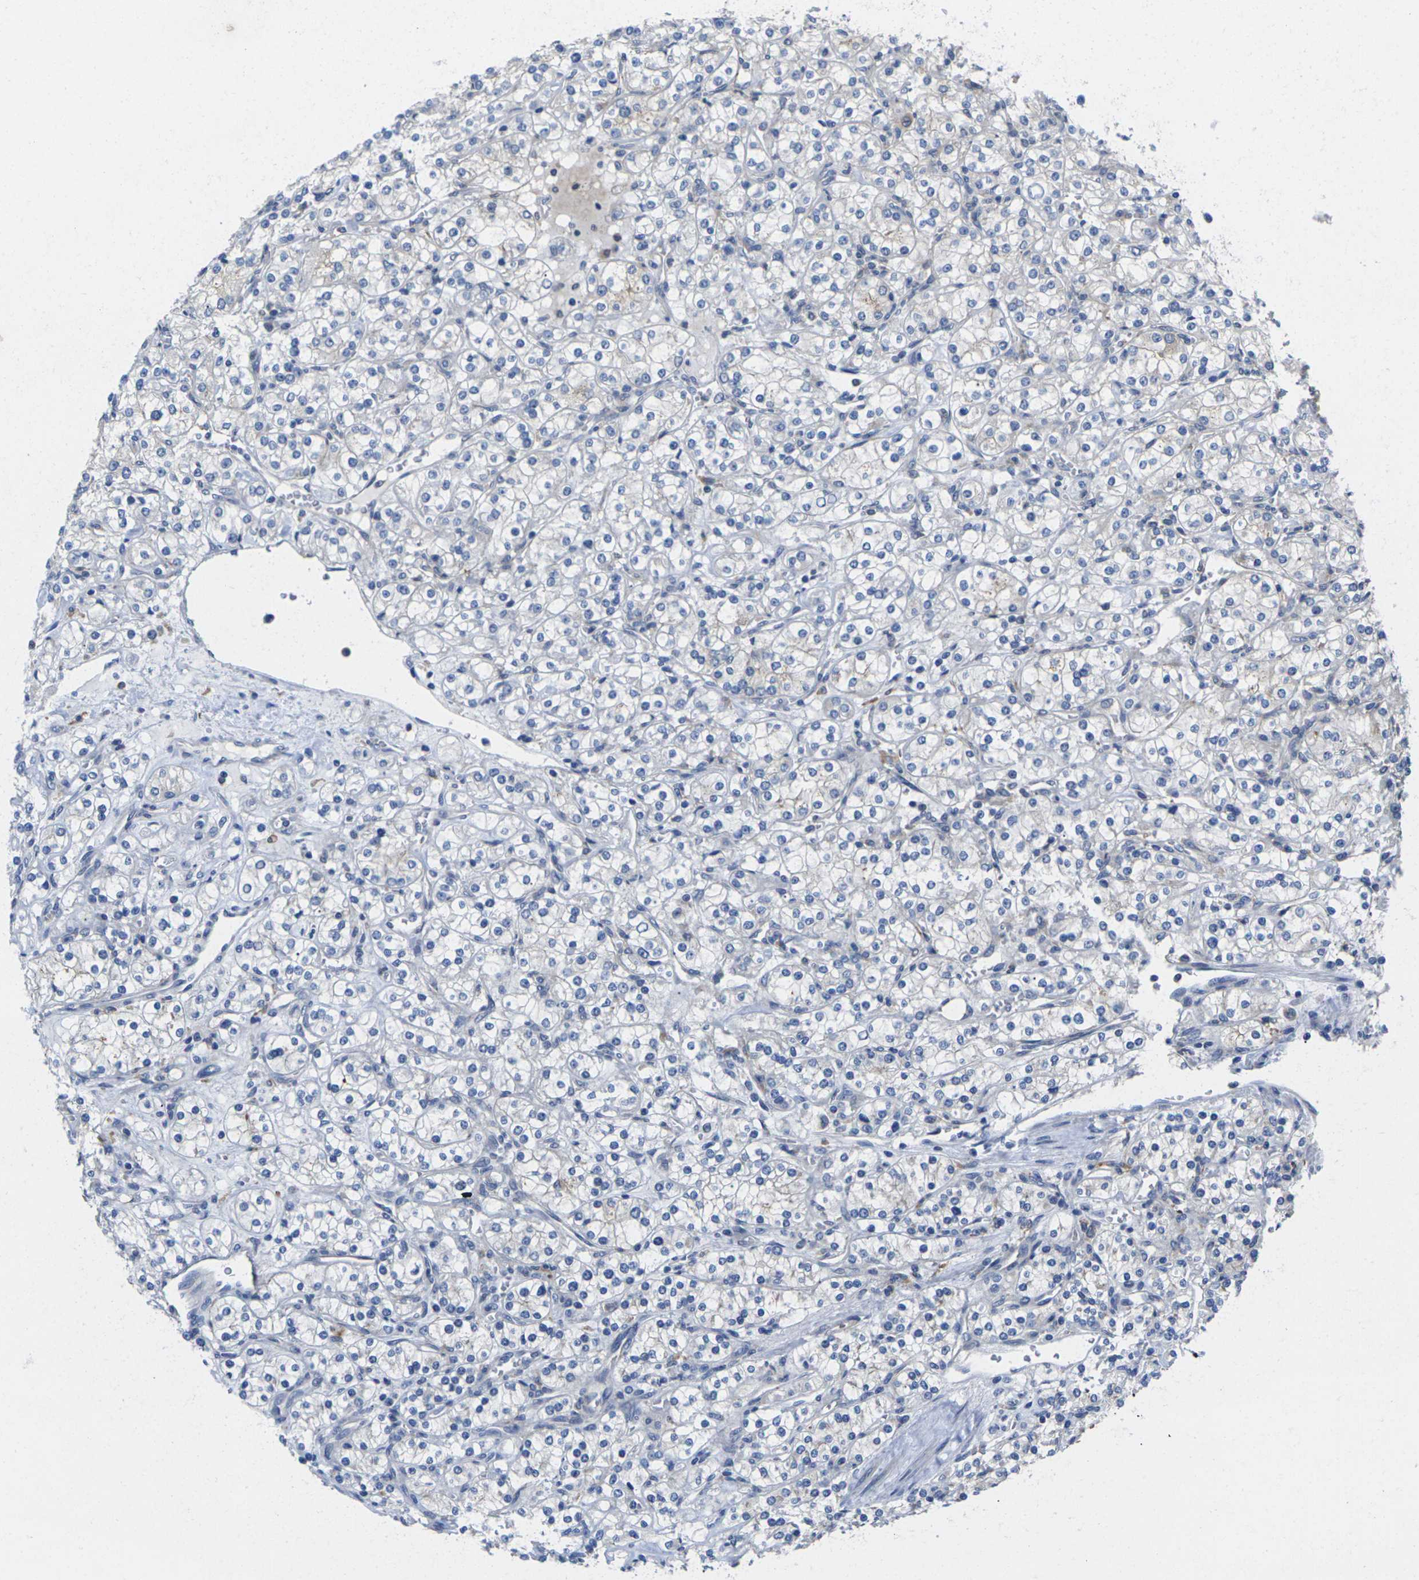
{"staining": {"intensity": "negative", "quantity": "none", "location": "none"}, "tissue": "renal cancer", "cell_type": "Tumor cells", "image_type": "cancer", "snomed": [{"axis": "morphology", "description": "Adenocarcinoma, NOS"}, {"axis": "topography", "description": "Kidney"}], "caption": "Immunohistochemical staining of renal cancer (adenocarcinoma) shows no significant positivity in tumor cells. Nuclei are stained in blue.", "gene": "SCNN1A", "patient": {"sex": "male", "age": 77}}